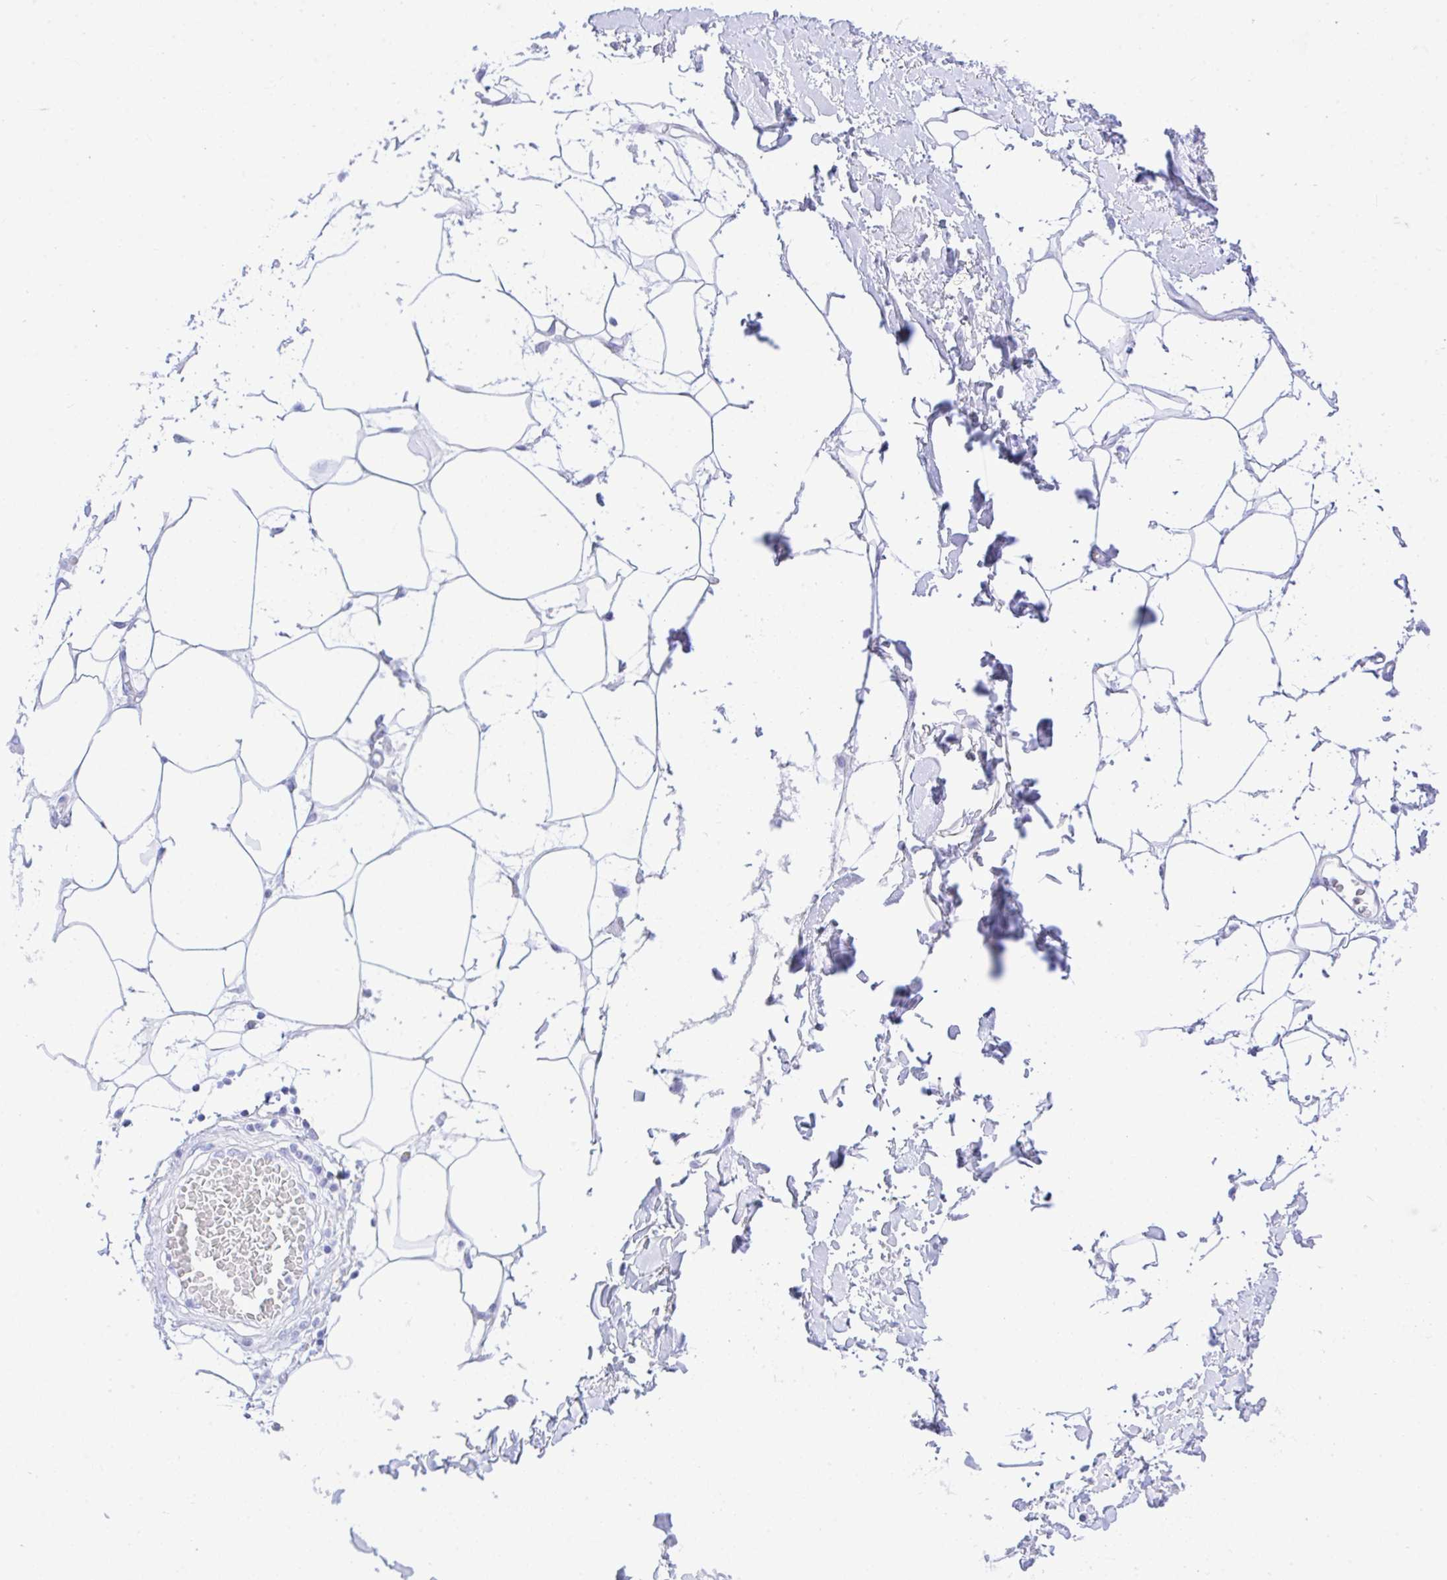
{"staining": {"intensity": "negative", "quantity": "none", "location": "none"}, "tissue": "adipose tissue", "cell_type": "Adipocytes", "image_type": "normal", "snomed": [{"axis": "morphology", "description": "Normal tissue, NOS"}, {"axis": "topography", "description": "Vagina"}, {"axis": "topography", "description": "Peripheral nerve tissue"}], "caption": "Image shows no significant protein positivity in adipocytes of benign adipose tissue.", "gene": "SELENOV", "patient": {"sex": "female", "age": 71}}